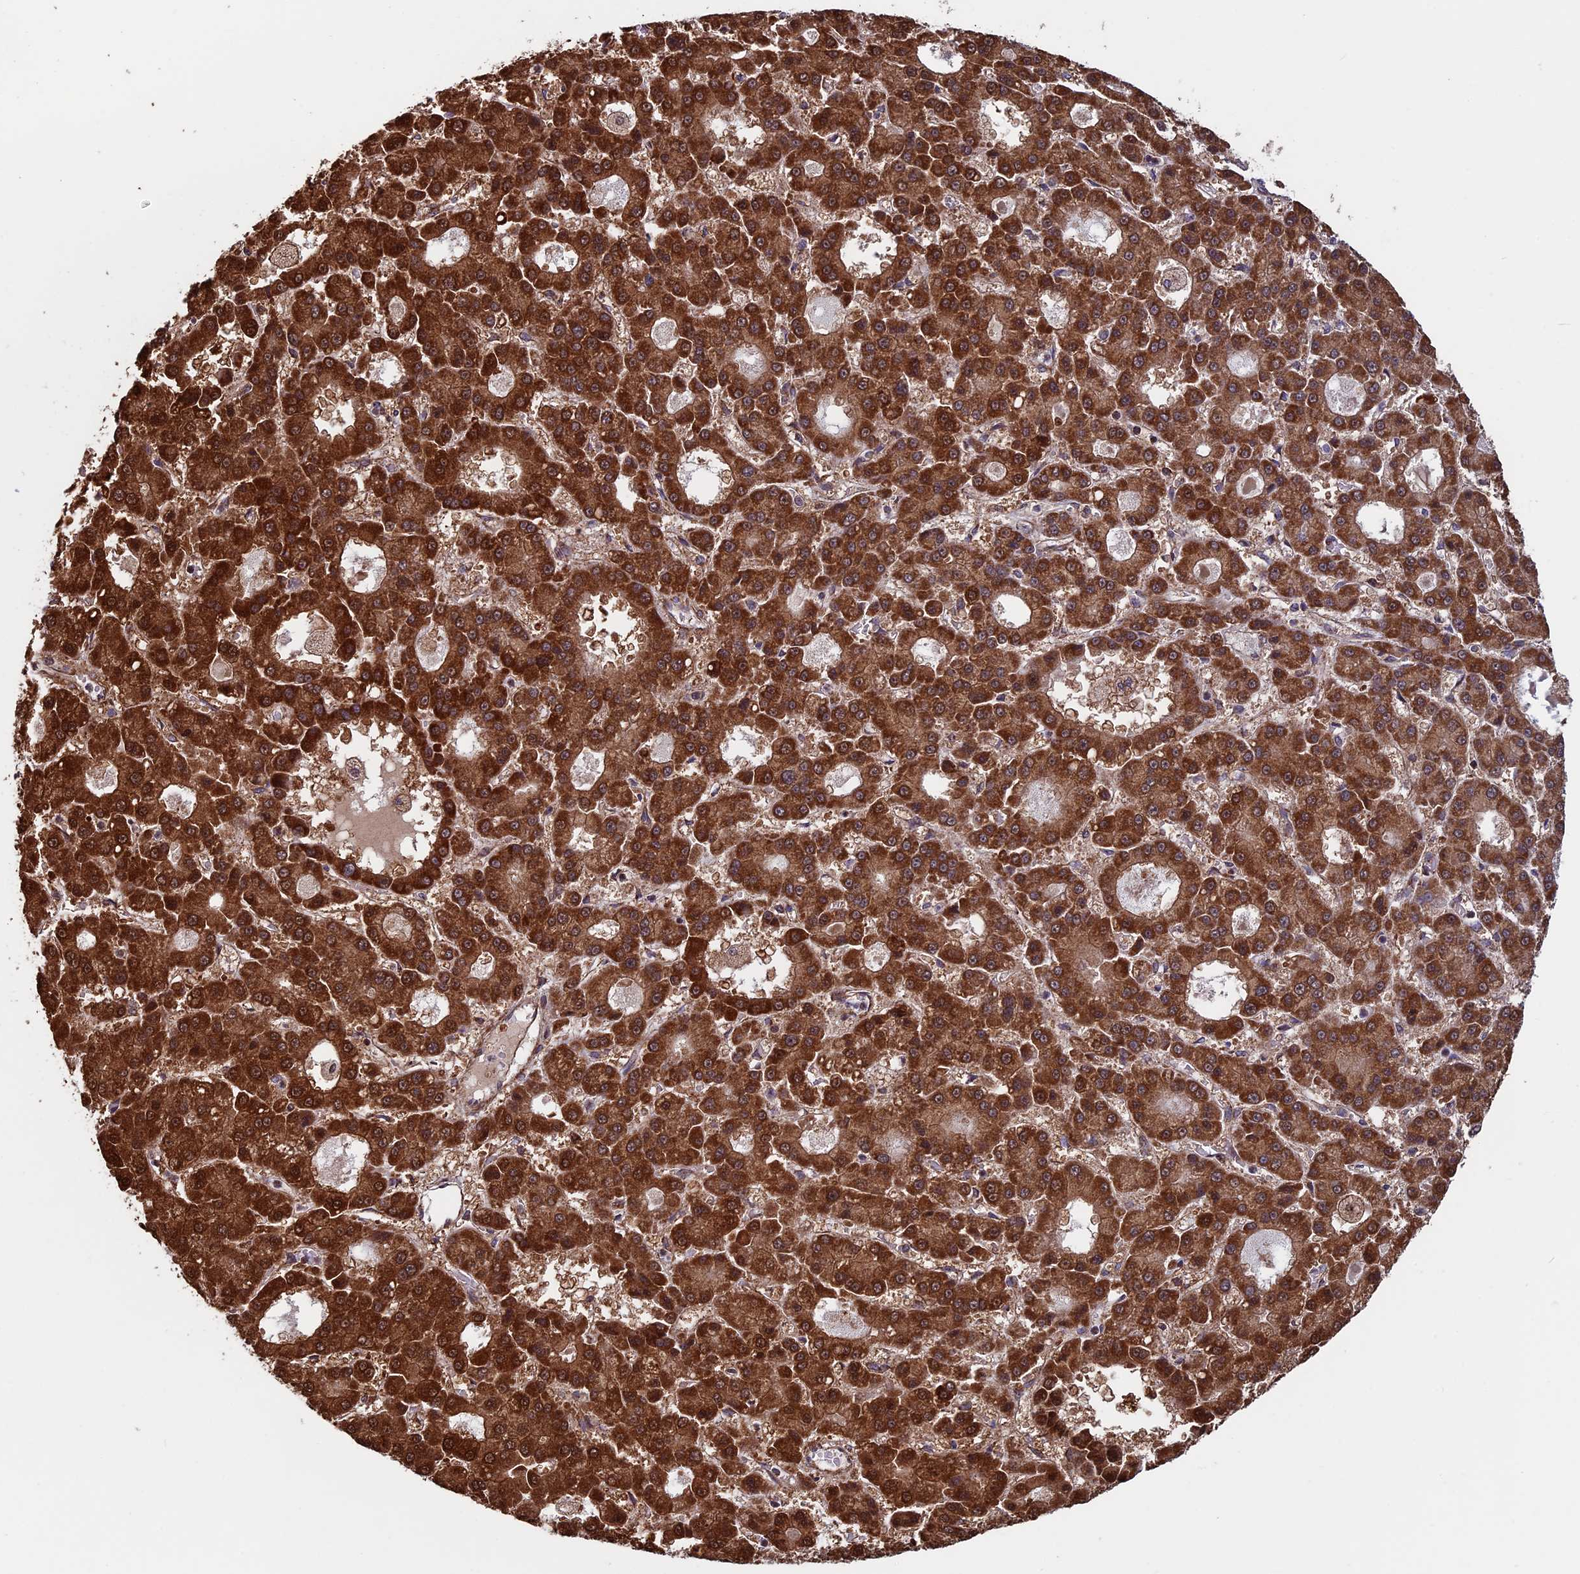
{"staining": {"intensity": "strong", "quantity": ">75%", "location": "cytoplasmic/membranous"}, "tissue": "liver cancer", "cell_type": "Tumor cells", "image_type": "cancer", "snomed": [{"axis": "morphology", "description": "Carcinoma, Hepatocellular, NOS"}, {"axis": "topography", "description": "Liver"}], "caption": "Immunohistochemistry of hepatocellular carcinoma (liver) exhibits high levels of strong cytoplasmic/membranous positivity in approximately >75% of tumor cells.", "gene": "CCDC8", "patient": {"sex": "male", "age": 70}}